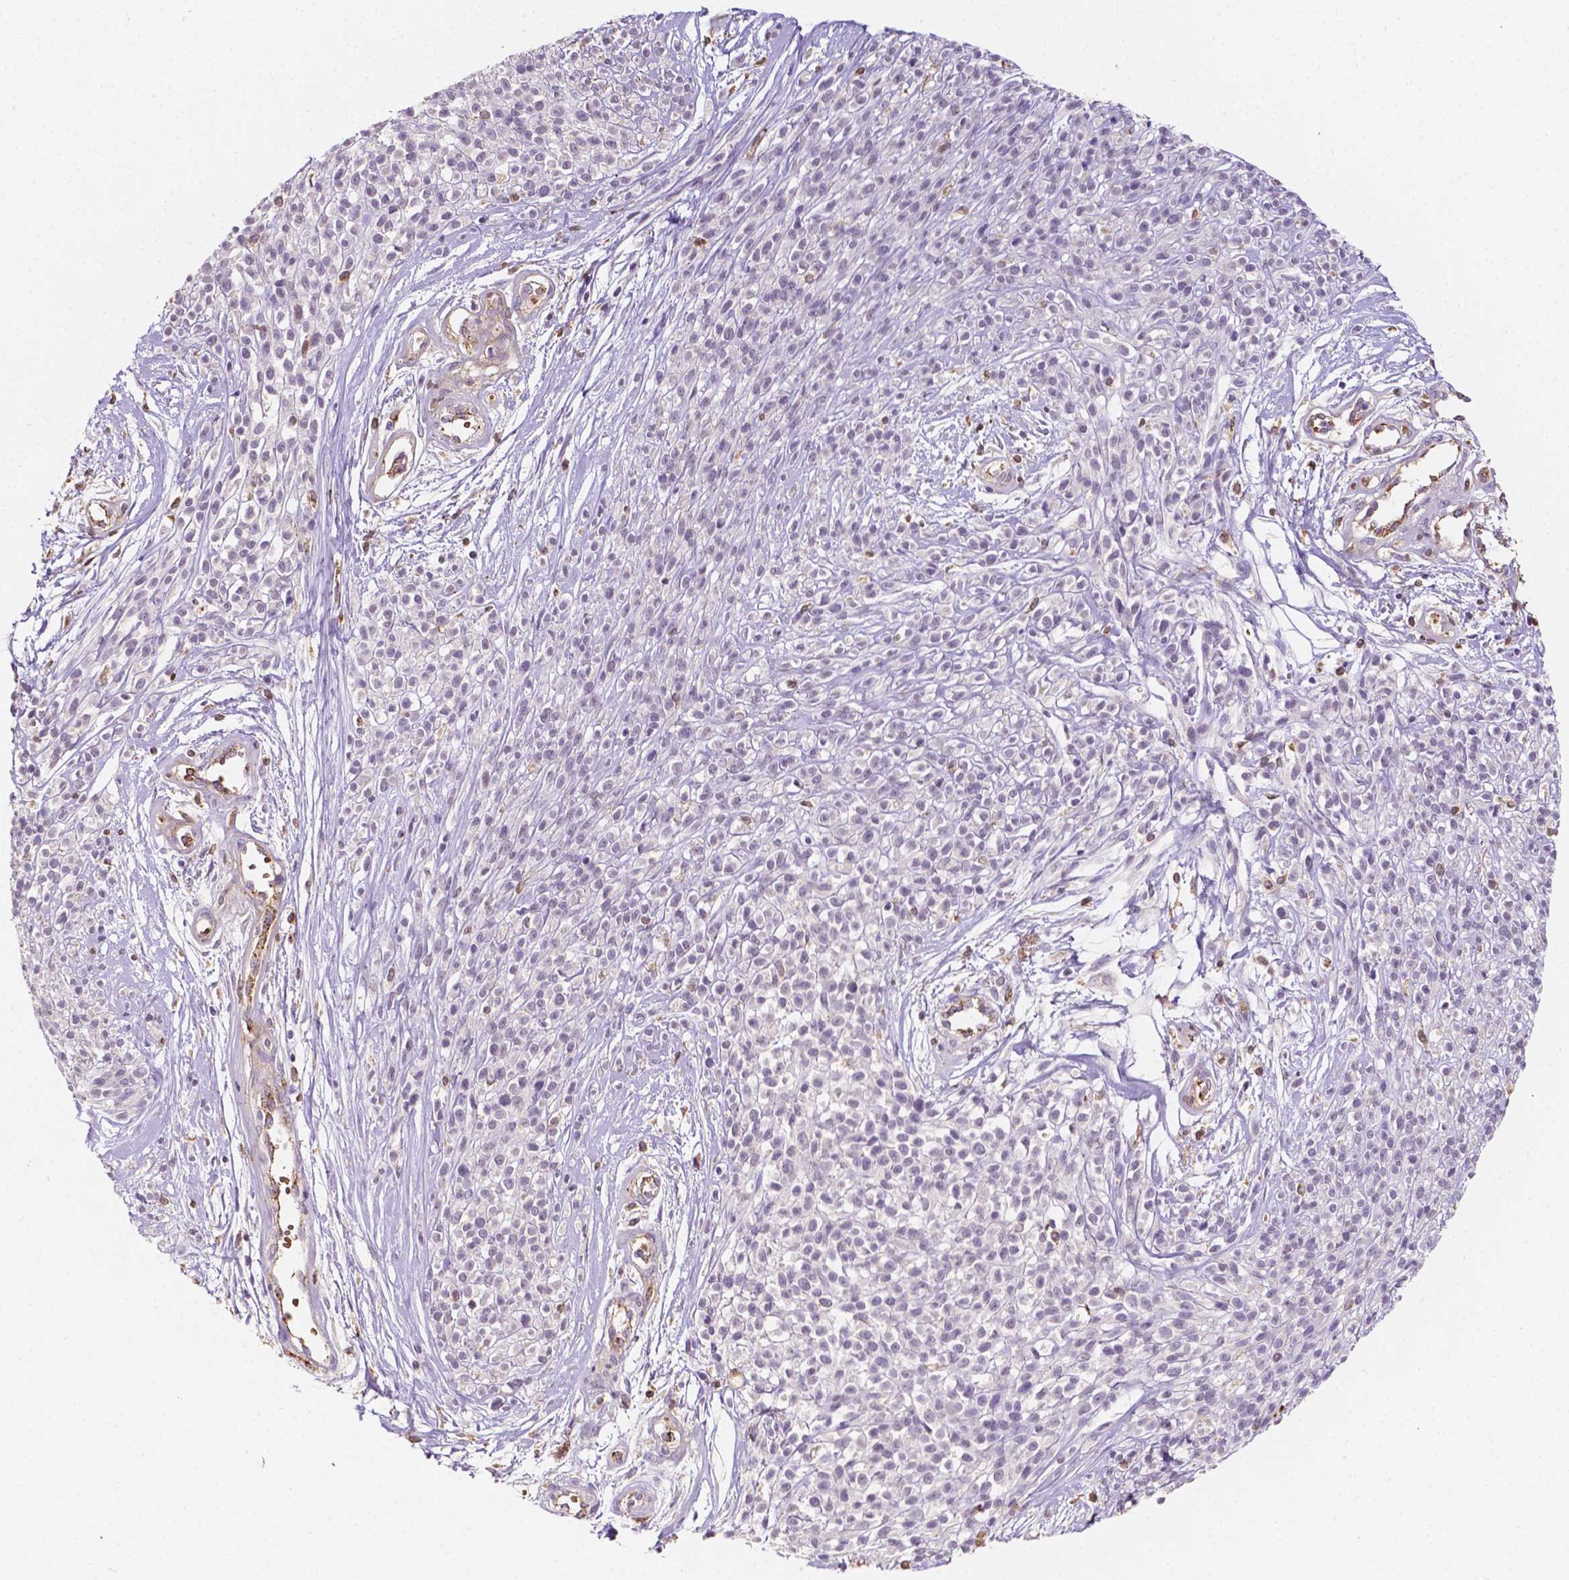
{"staining": {"intensity": "negative", "quantity": "none", "location": "none"}, "tissue": "melanoma", "cell_type": "Tumor cells", "image_type": "cancer", "snomed": [{"axis": "morphology", "description": "Malignant melanoma, NOS"}, {"axis": "topography", "description": "Skin"}, {"axis": "topography", "description": "Skin of trunk"}], "caption": "The micrograph displays no significant positivity in tumor cells of malignant melanoma.", "gene": "SLC22A4", "patient": {"sex": "male", "age": 74}}